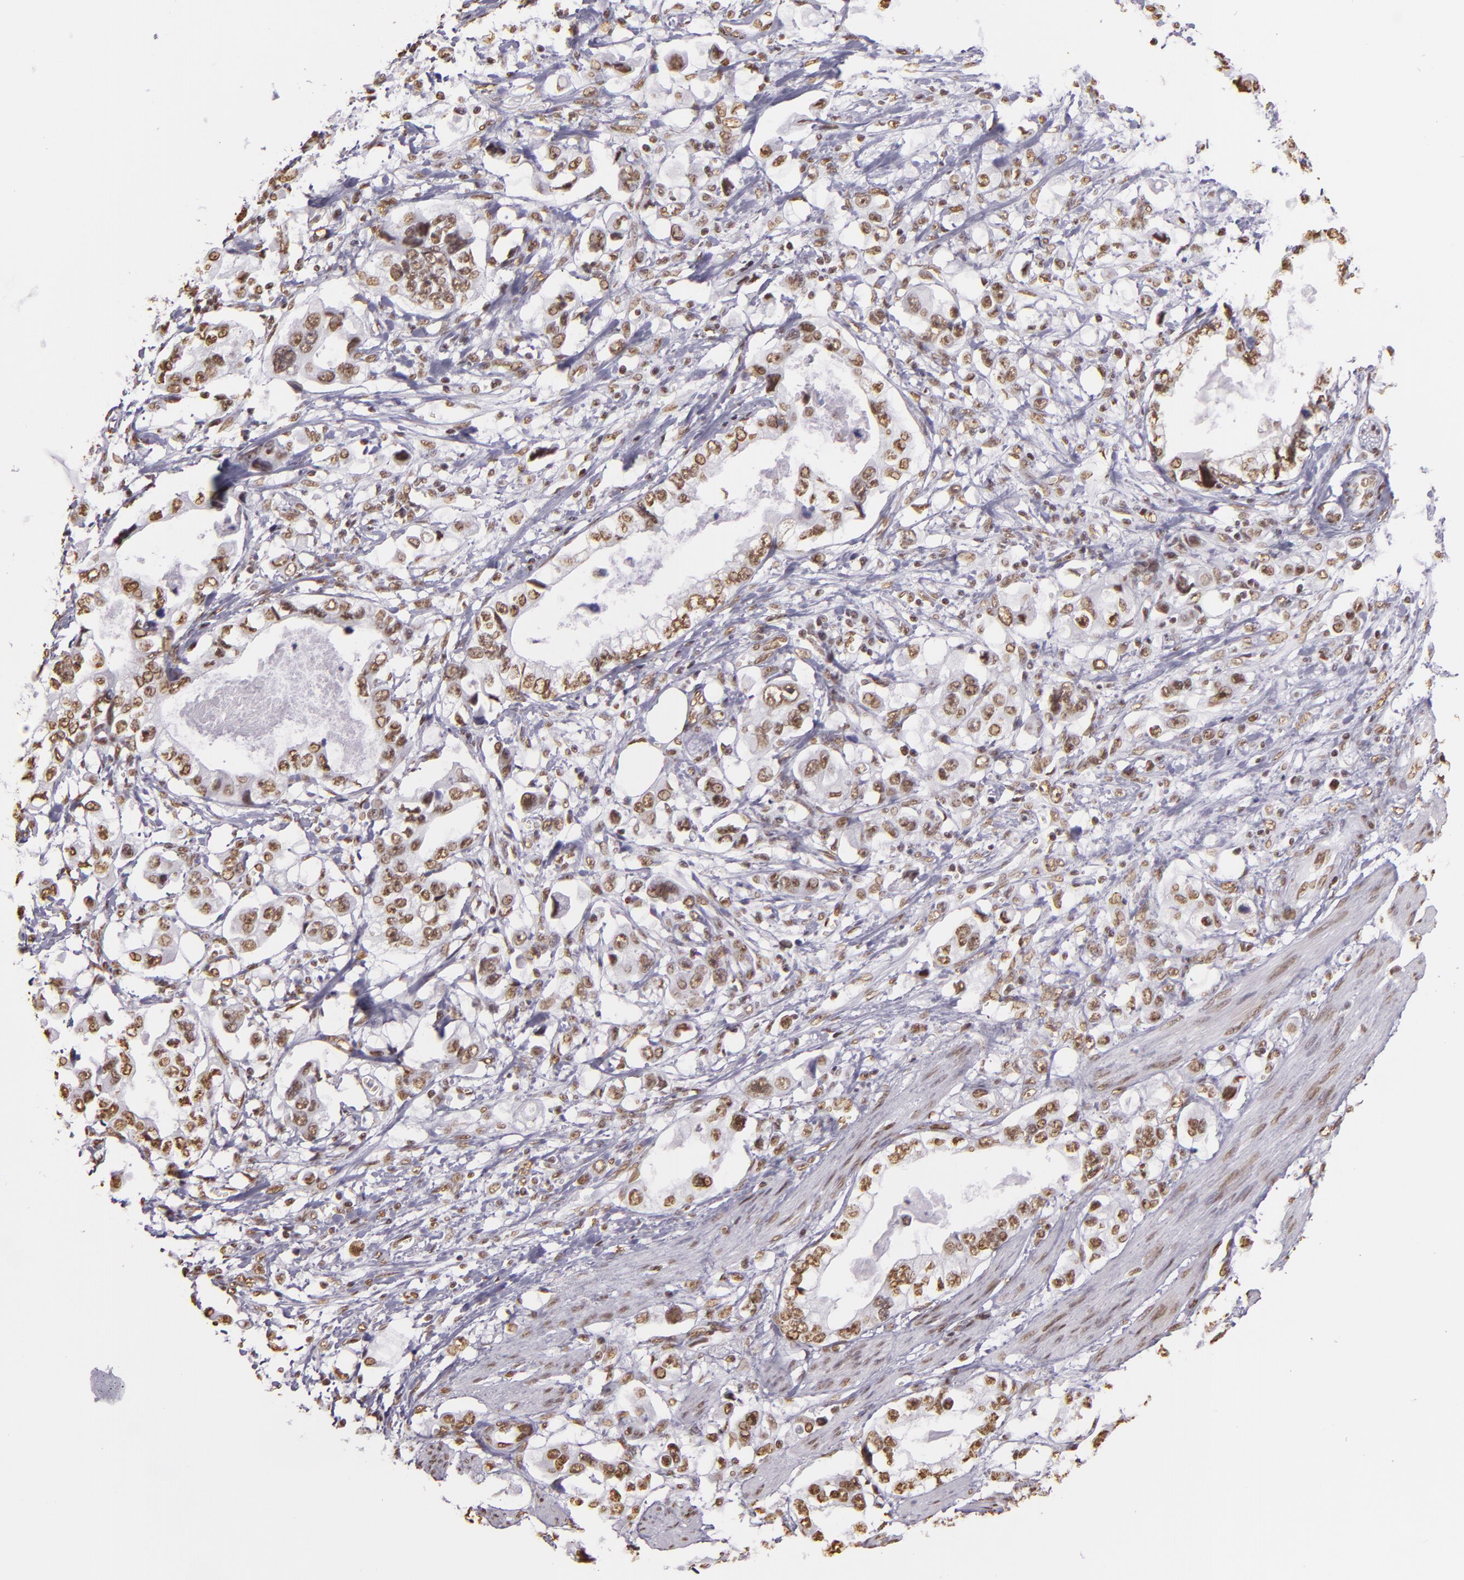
{"staining": {"intensity": "weak", "quantity": ">75%", "location": "nuclear"}, "tissue": "stomach cancer", "cell_type": "Tumor cells", "image_type": "cancer", "snomed": [{"axis": "morphology", "description": "Adenocarcinoma, NOS"}, {"axis": "topography", "description": "Pancreas"}, {"axis": "topography", "description": "Stomach, upper"}], "caption": "Human adenocarcinoma (stomach) stained with a brown dye displays weak nuclear positive expression in about >75% of tumor cells.", "gene": "PAPOLA", "patient": {"sex": "male", "age": 77}}